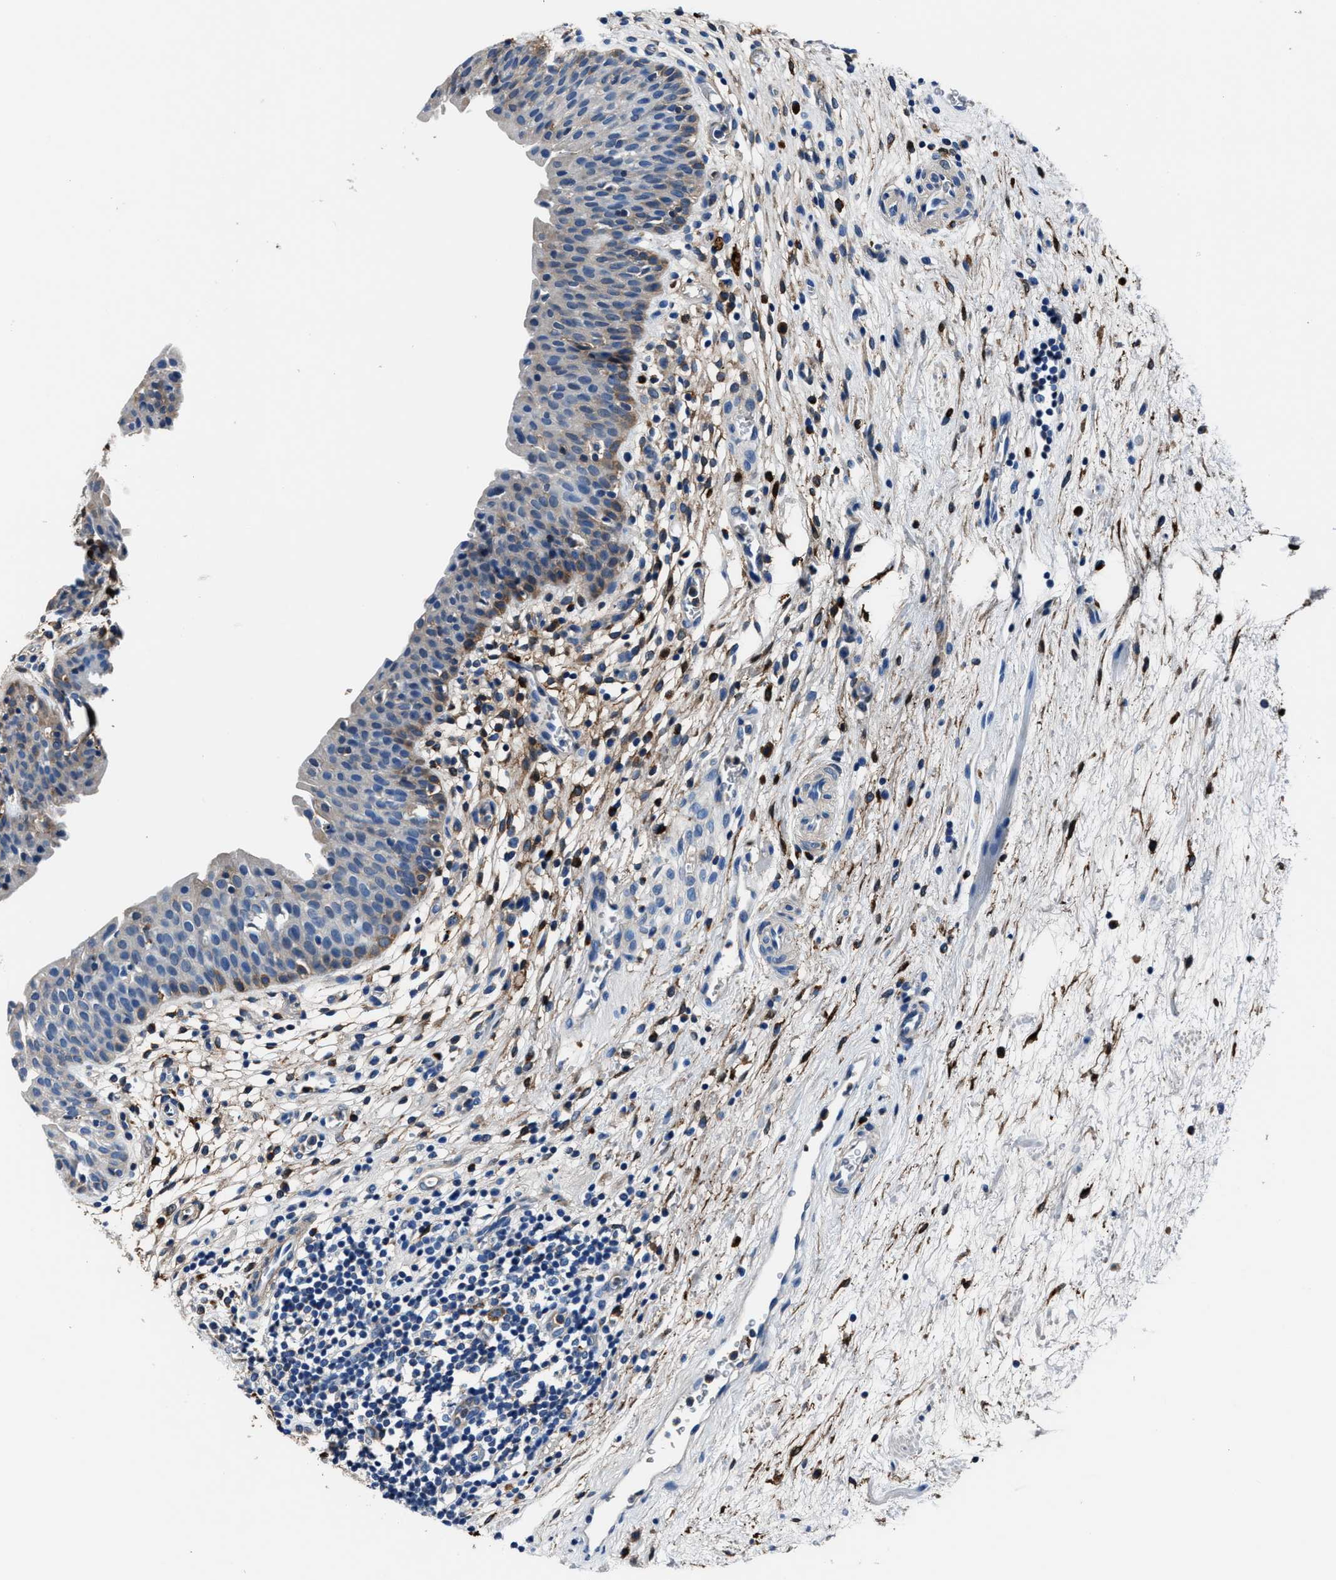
{"staining": {"intensity": "moderate", "quantity": "<25%", "location": "cytoplasmic/membranous"}, "tissue": "urinary bladder", "cell_type": "Urothelial cells", "image_type": "normal", "snomed": [{"axis": "morphology", "description": "Normal tissue, NOS"}, {"axis": "topography", "description": "Urinary bladder"}], "caption": "Urothelial cells reveal low levels of moderate cytoplasmic/membranous expression in about <25% of cells in normal urinary bladder.", "gene": "FTL", "patient": {"sex": "male", "age": 37}}